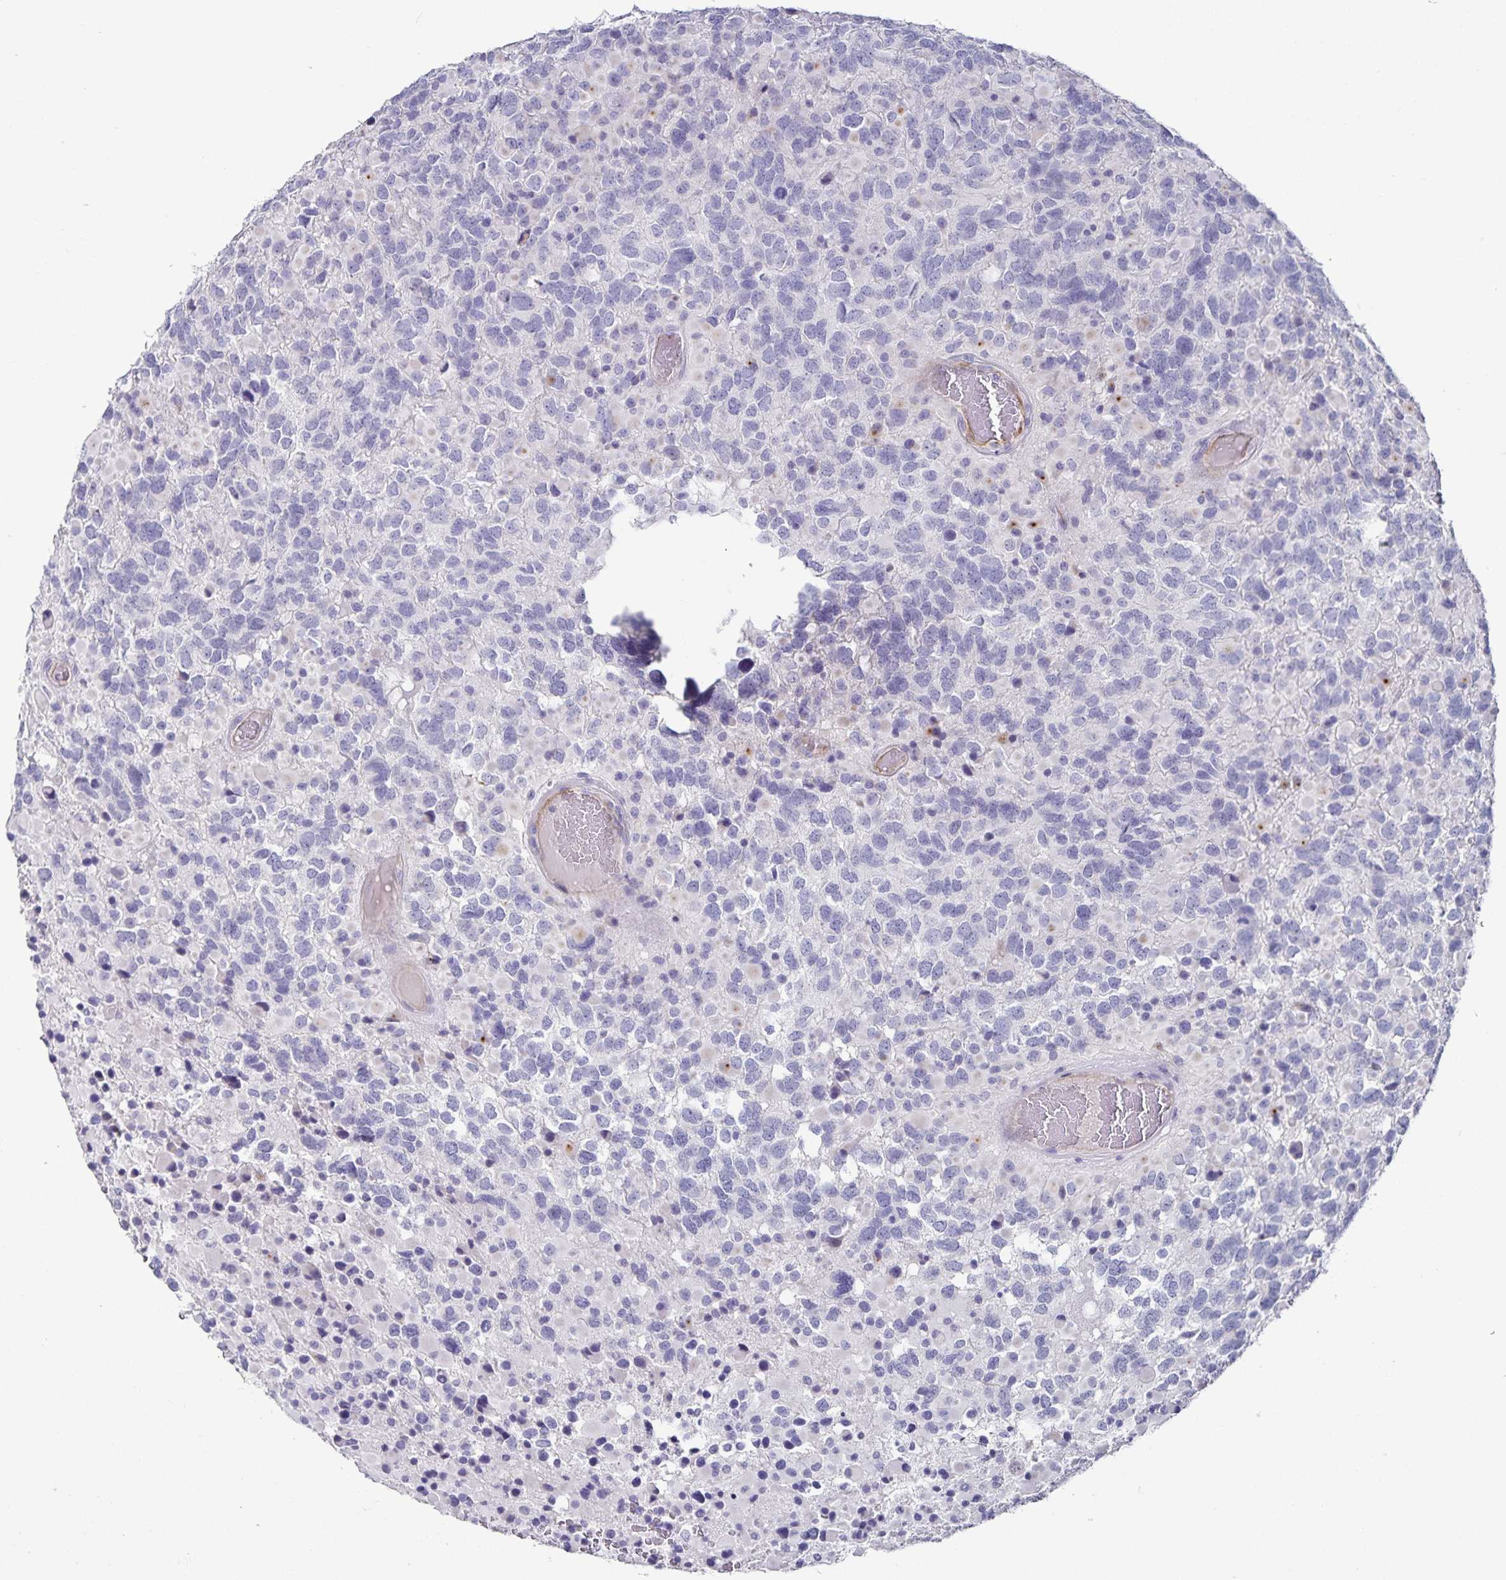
{"staining": {"intensity": "strong", "quantity": "<25%", "location": "cytoplasmic/membranous"}, "tissue": "glioma", "cell_type": "Tumor cells", "image_type": "cancer", "snomed": [{"axis": "morphology", "description": "Glioma, malignant, High grade"}, {"axis": "topography", "description": "Brain"}], "caption": "Tumor cells exhibit medium levels of strong cytoplasmic/membranous expression in about <25% of cells in human glioma.", "gene": "PODXL", "patient": {"sex": "female", "age": 40}}